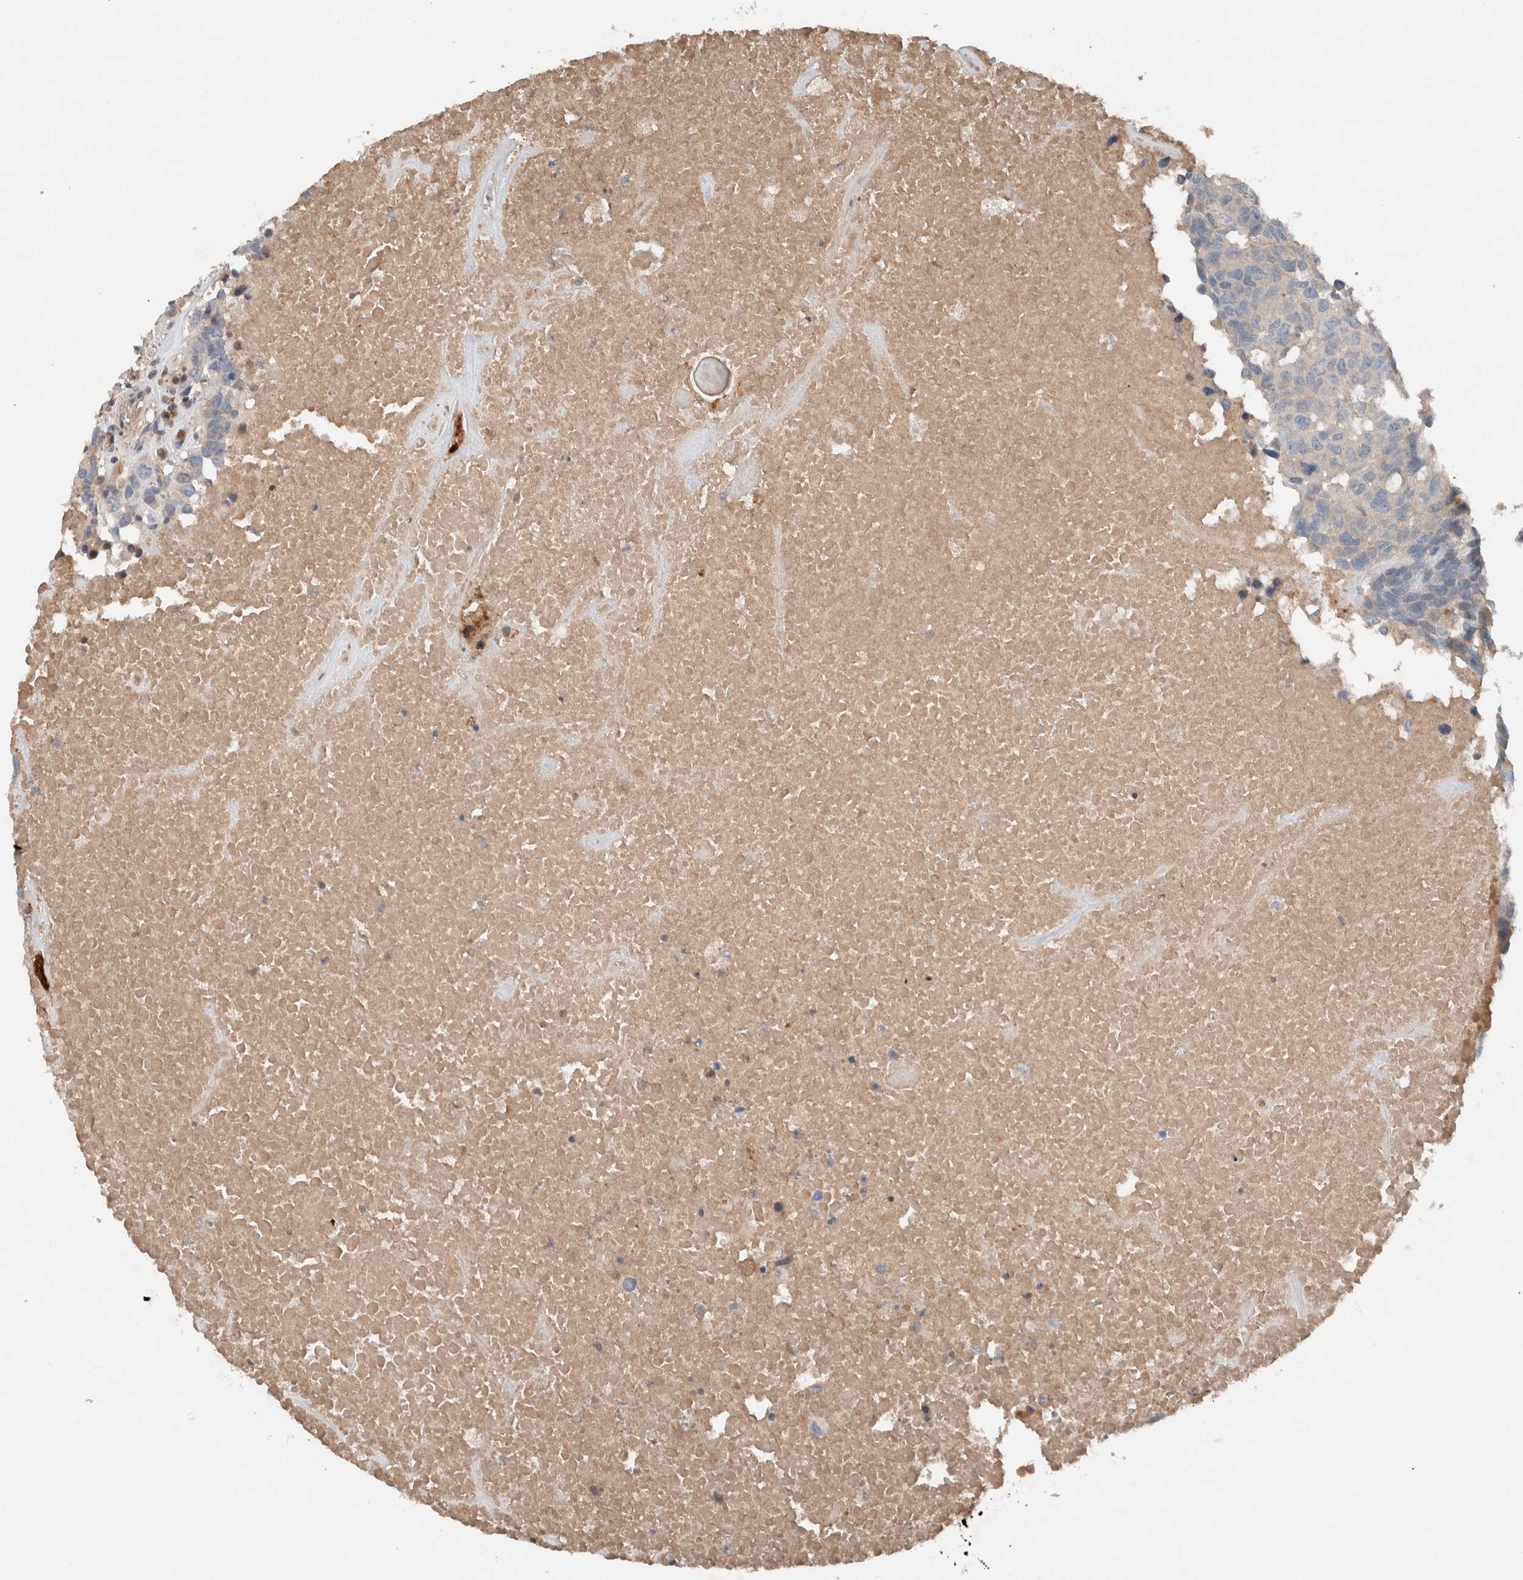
{"staining": {"intensity": "negative", "quantity": "none", "location": "none"}, "tissue": "head and neck cancer", "cell_type": "Tumor cells", "image_type": "cancer", "snomed": [{"axis": "morphology", "description": "Squamous cell carcinoma, NOS"}, {"axis": "topography", "description": "Head-Neck"}], "caption": "There is no significant staining in tumor cells of head and neck cancer.", "gene": "UGCG", "patient": {"sex": "male", "age": 66}}